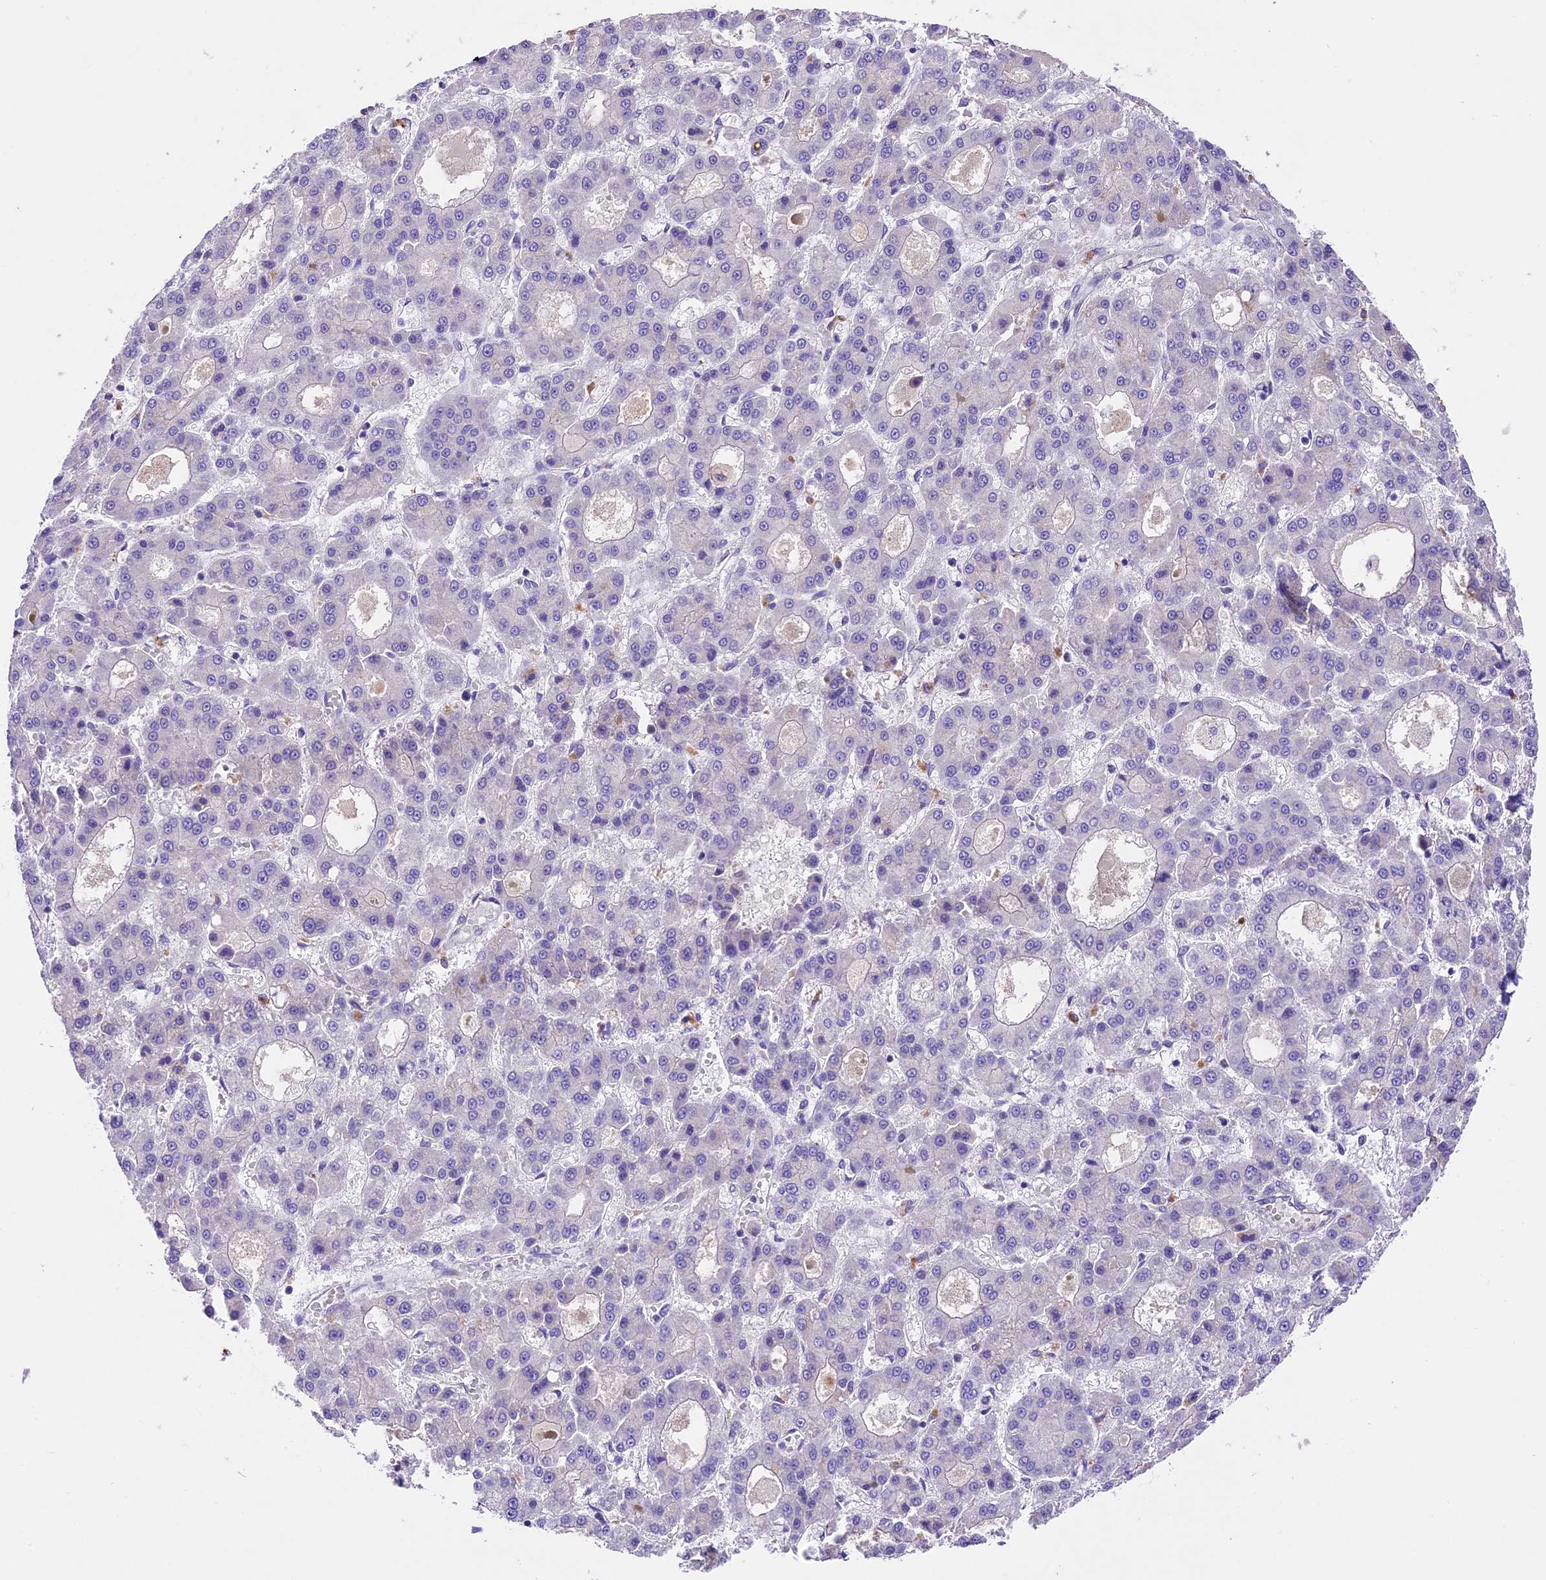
{"staining": {"intensity": "negative", "quantity": "none", "location": "none"}, "tissue": "liver cancer", "cell_type": "Tumor cells", "image_type": "cancer", "snomed": [{"axis": "morphology", "description": "Carcinoma, Hepatocellular, NOS"}, {"axis": "topography", "description": "Liver"}], "caption": "Immunohistochemical staining of human hepatocellular carcinoma (liver) displays no significant staining in tumor cells.", "gene": "PEMT", "patient": {"sex": "male", "age": 70}}